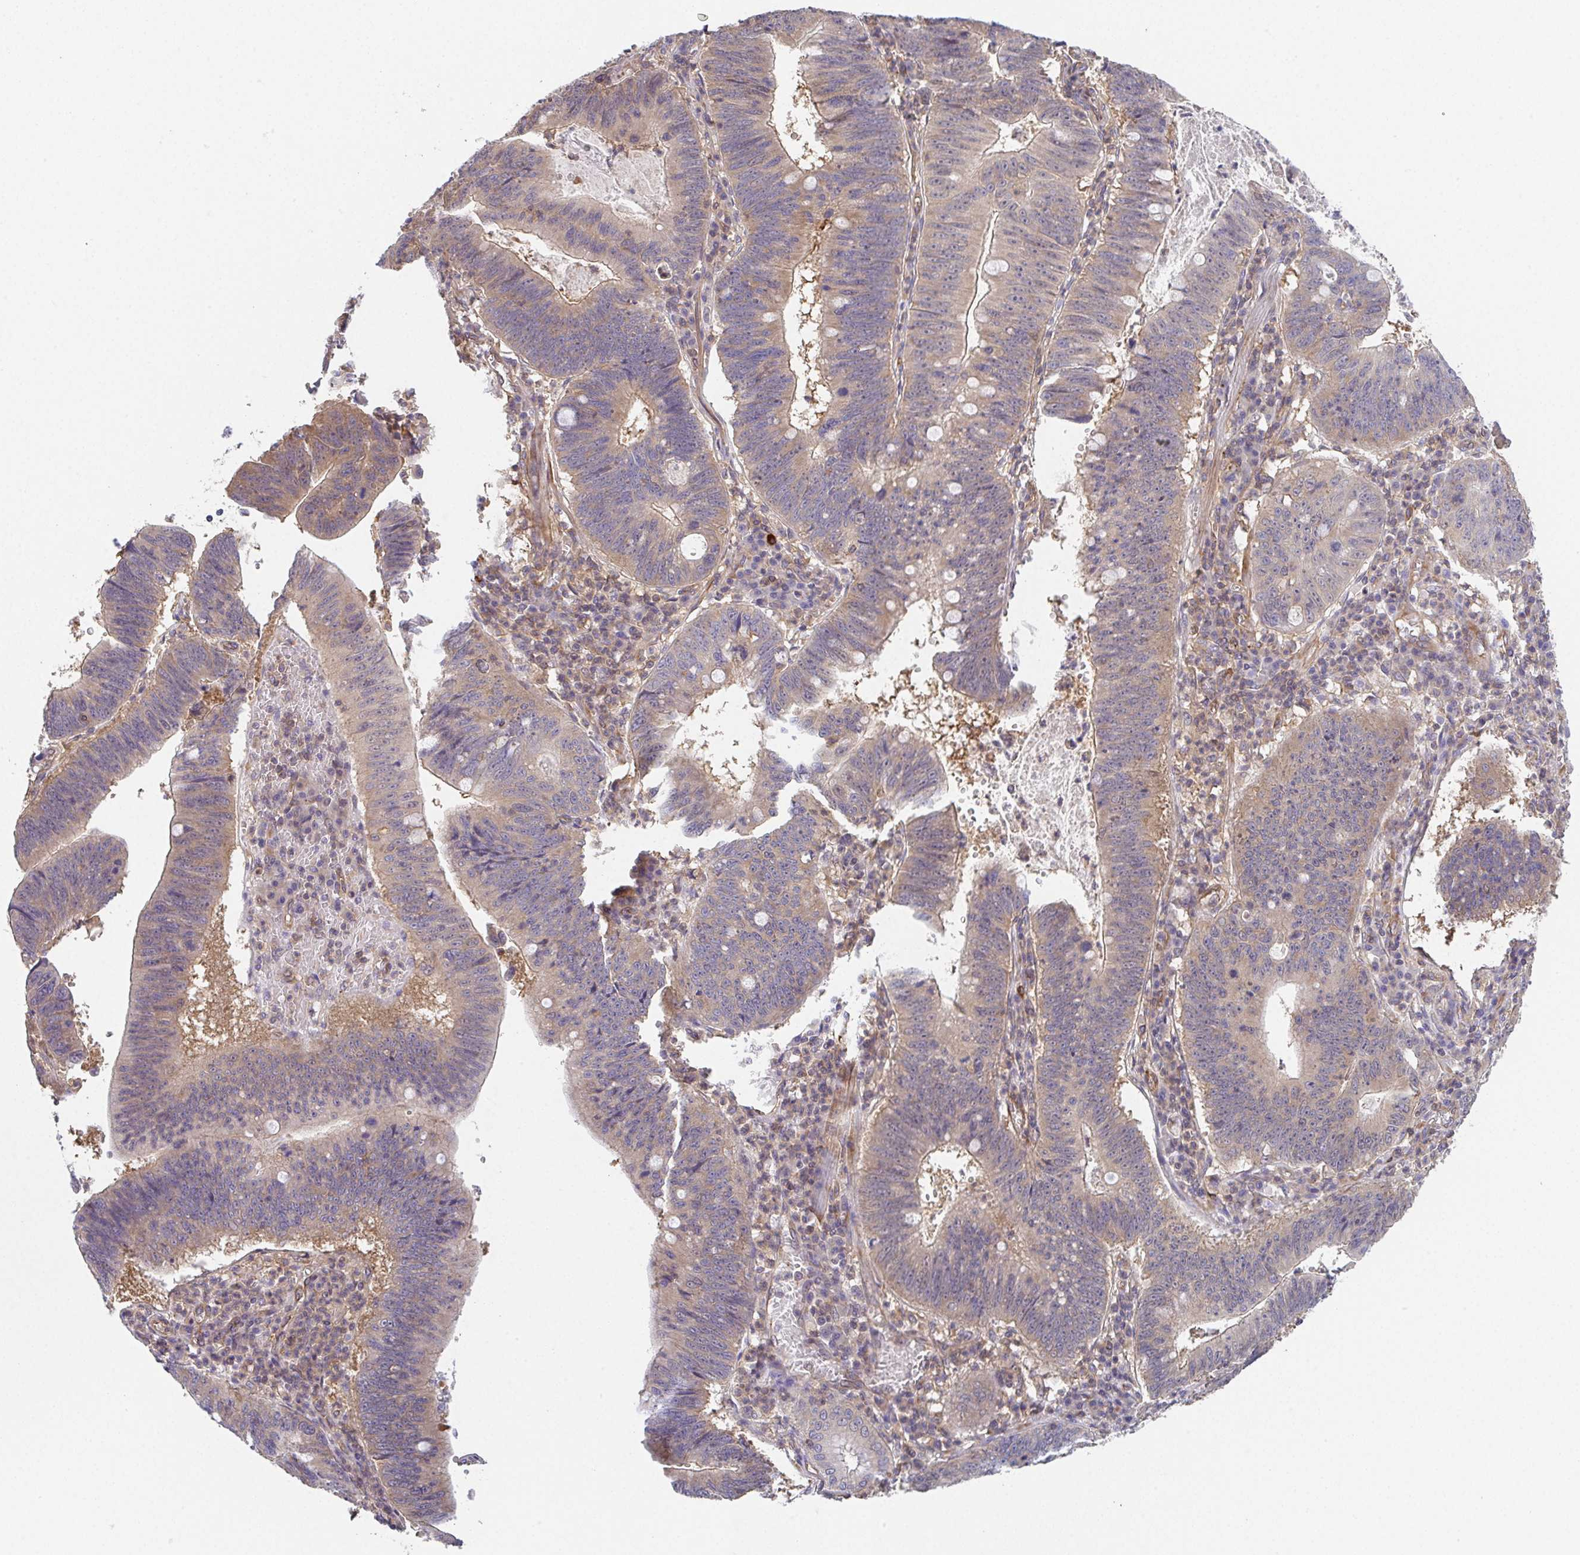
{"staining": {"intensity": "moderate", "quantity": "25%-75%", "location": "cytoplasmic/membranous"}, "tissue": "stomach cancer", "cell_type": "Tumor cells", "image_type": "cancer", "snomed": [{"axis": "morphology", "description": "Adenocarcinoma, NOS"}, {"axis": "topography", "description": "Stomach"}], "caption": "This is a photomicrograph of IHC staining of adenocarcinoma (stomach), which shows moderate positivity in the cytoplasmic/membranous of tumor cells.", "gene": "TMEM229A", "patient": {"sex": "male", "age": 59}}